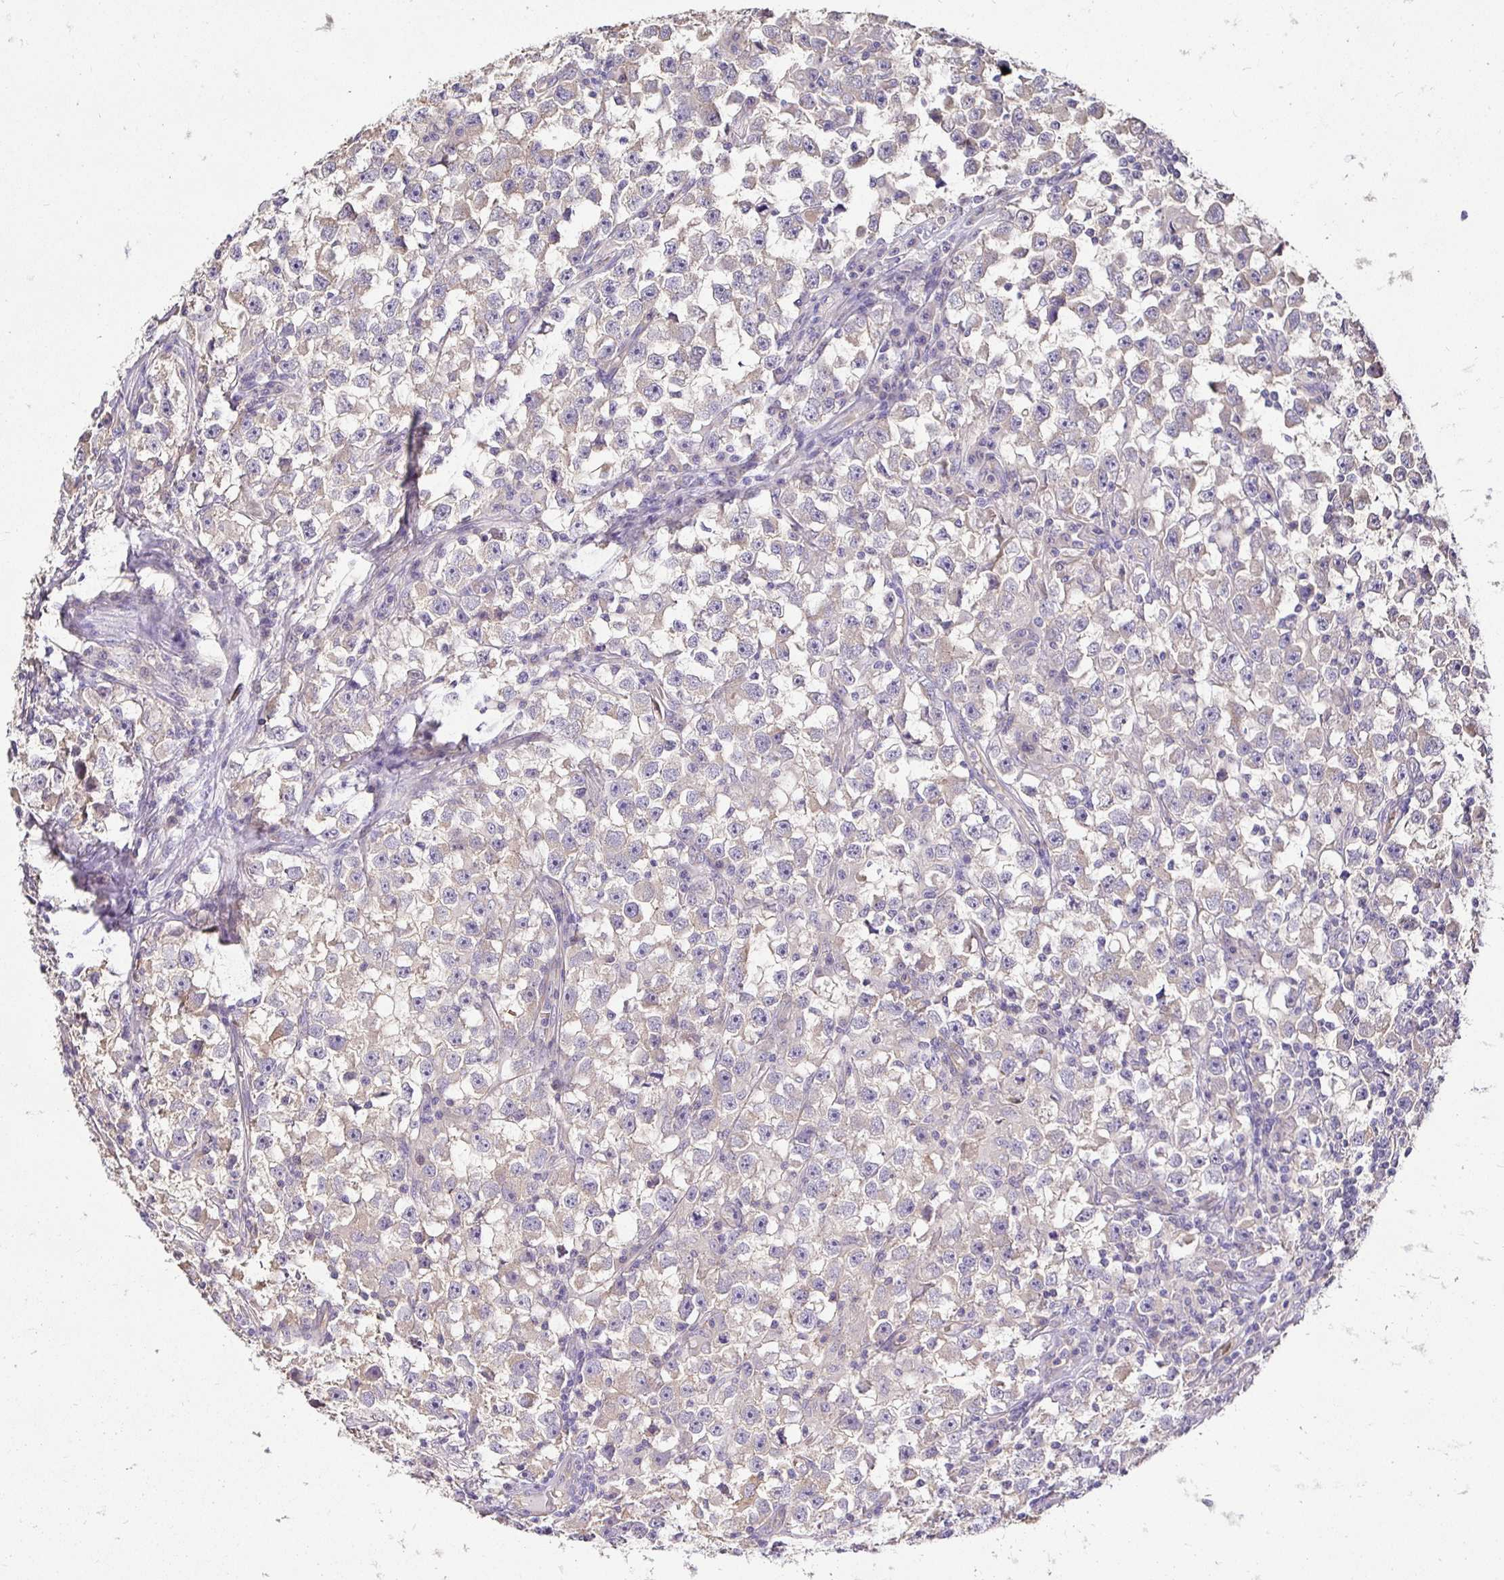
{"staining": {"intensity": "negative", "quantity": "none", "location": "none"}, "tissue": "testis cancer", "cell_type": "Tumor cells", "image_type": "cancer", "snomed": [{"axis": "morphology", "description": "Seminoma, NOS"}, {"axis": "topography", "description": "Testis"}], "caption": "Immunohistochemistry (IHC) image of neoplastic tissue: human testis seminoma stained with DAB shows no significant protein positivity in tumor cells.", "gene": "SLC9A1", "patient": {"sex": "male", "age": 33}}